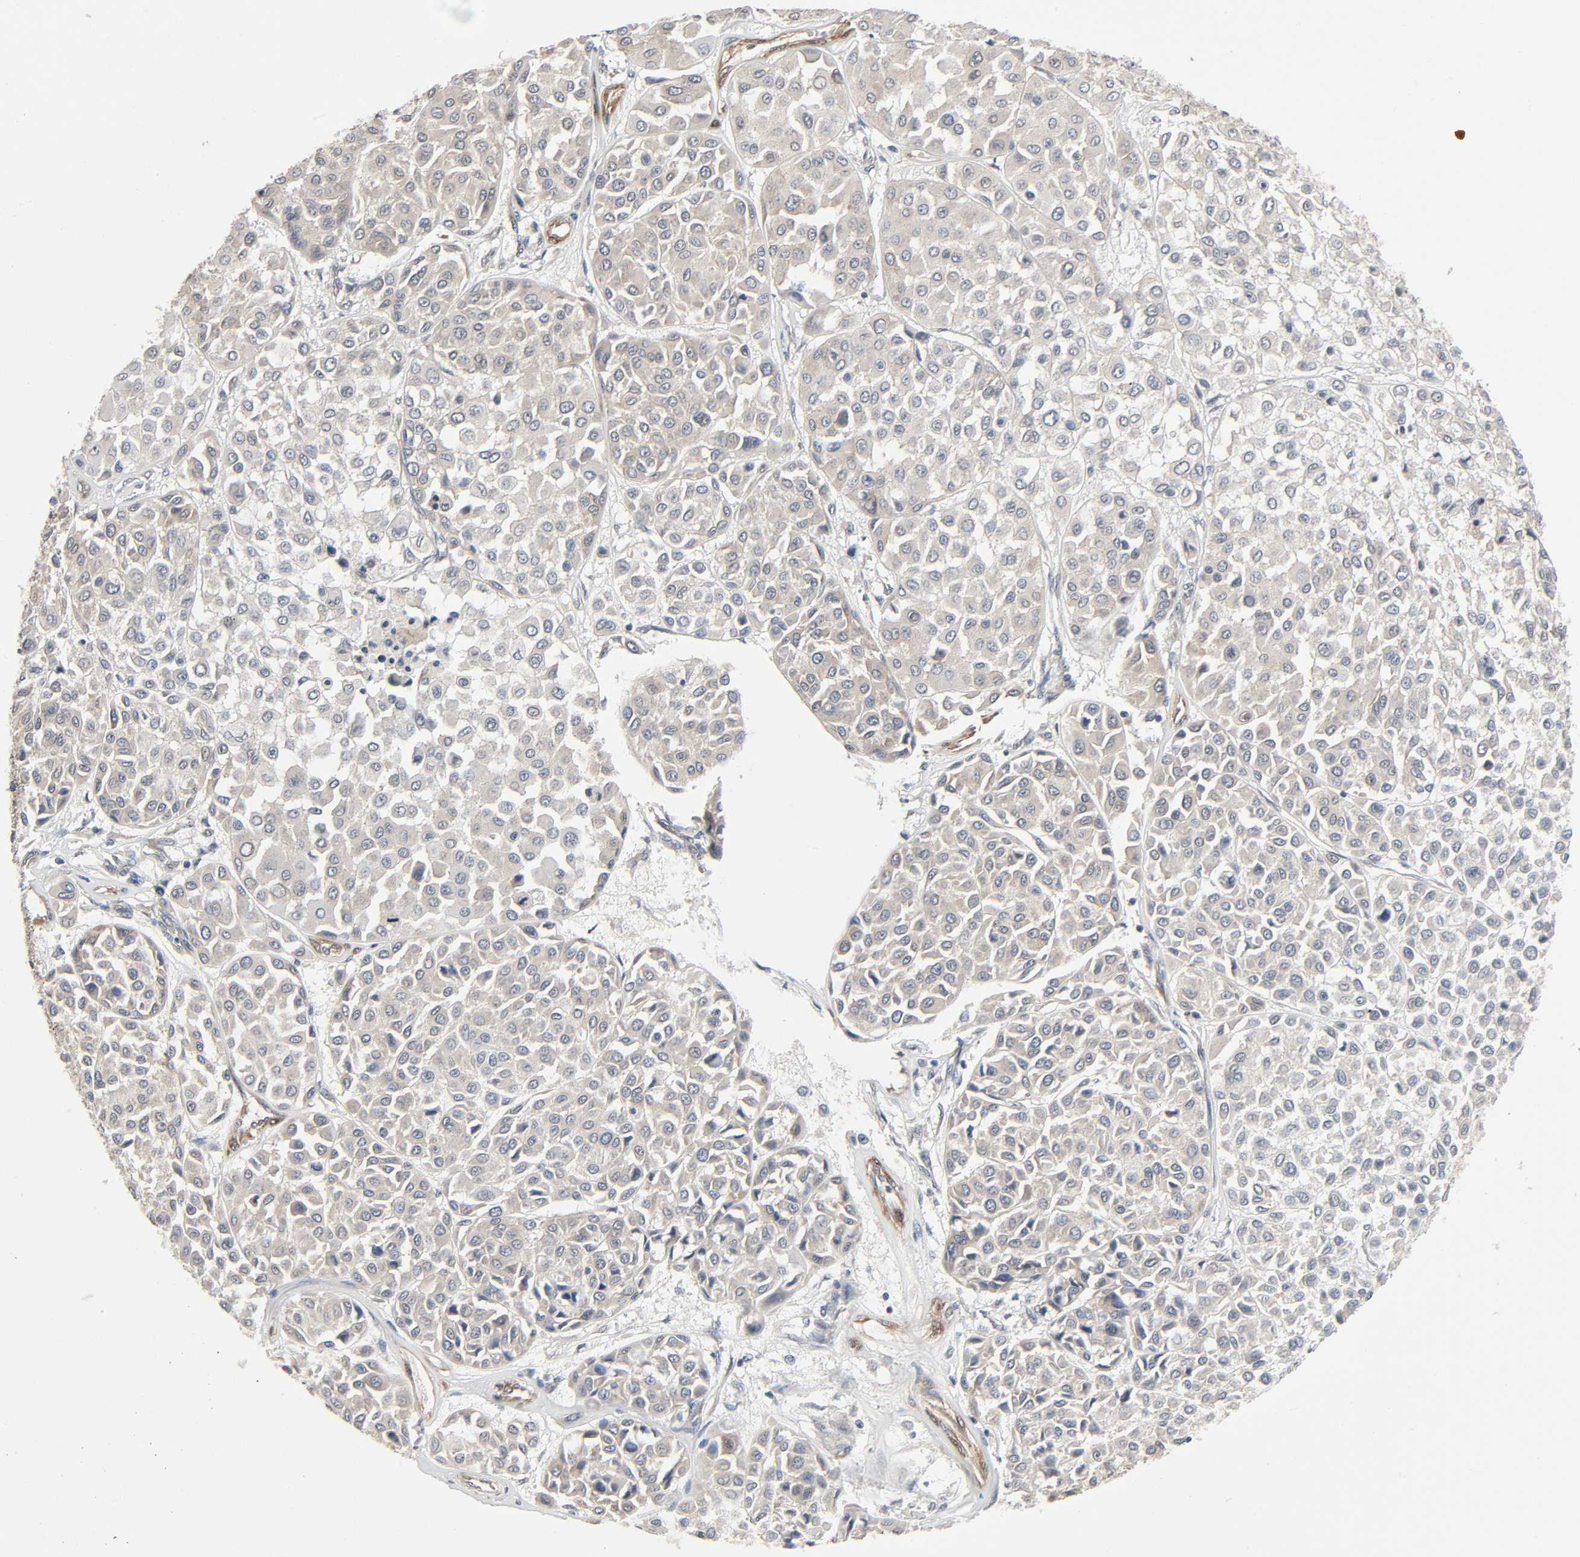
{"staining": {"intensity": "weak", "quantity": ">75%", "location": "cytoplasmic/membranous"}, "tissue": "melanoma", "cell_type": "Tumor cells", "image_type": "cancer", "snomed": [{"axis": "morphology", "description": "Malignant melanoma, Metastatic site"}, {"axis": "topography", "description": "Soft tissue"}], "caption": "A brown stain highlights weak cytoplasmic/membranous staining of a protein in melanoma tumor cells. (DAB IHC, brown staining for protein, blue staining for nuclei).", "gene": "PTK2", "patient": {"sex": "male", "age": 41}}